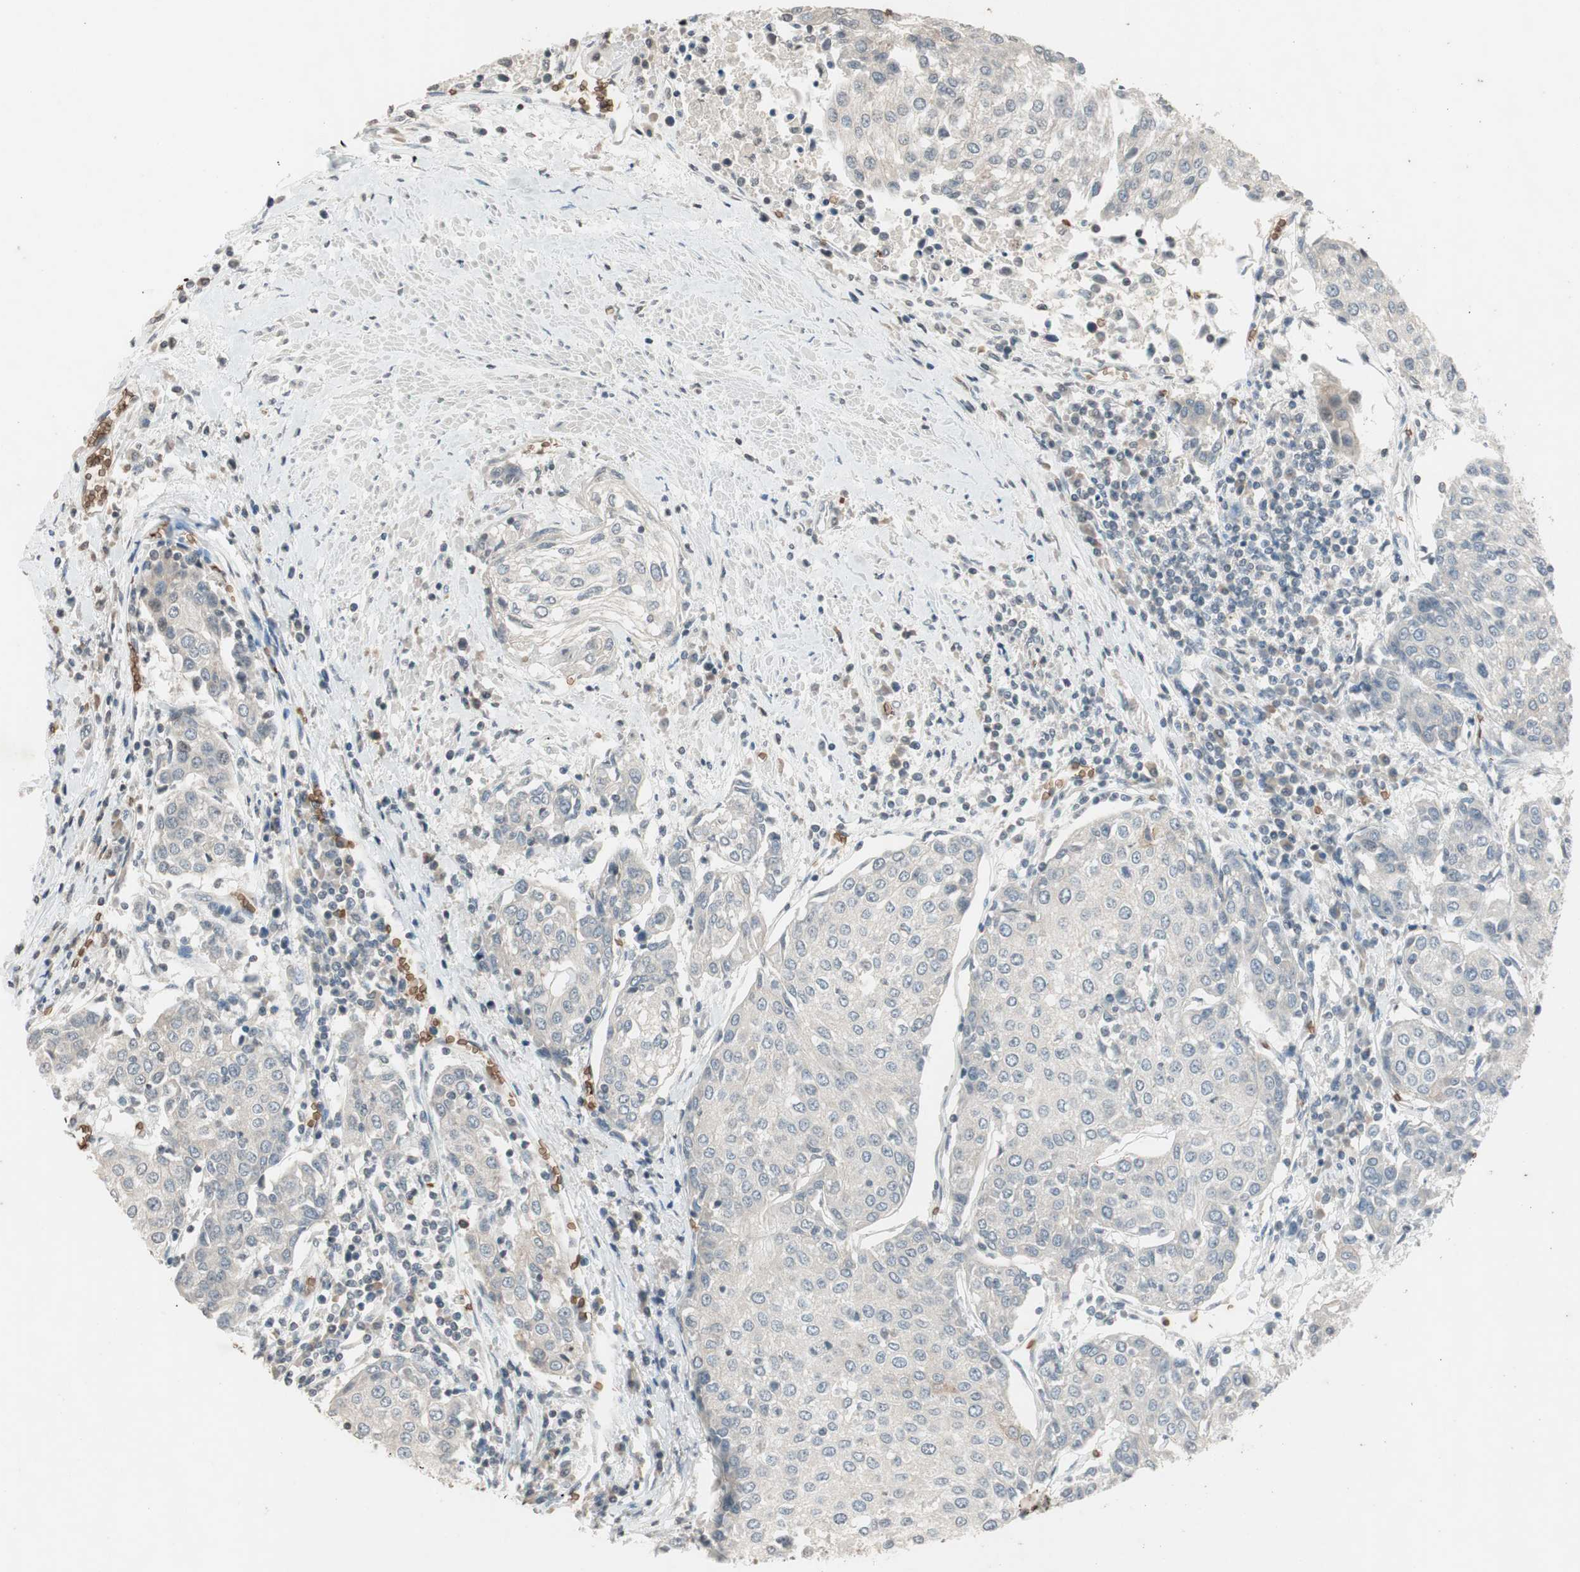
{"staining": {"intensity": "negative", "quantity": "none", "location": "none"}, "tissue": "urothelial cancer", "cell_type": "Tumor cells", "image_type": "cancer", "snomed": [{"axis": "morphology", "description": "Urothelial carcinoma, High grade"}, {"axis": "topography", "description": "Urinary bladder"}], "caption": "Urothelial cancer was stained to show a protein in brown. There is no significant staining in tumor cells.", "gene": "GYPC", "patient": {"sex": "female", "age": 85}}